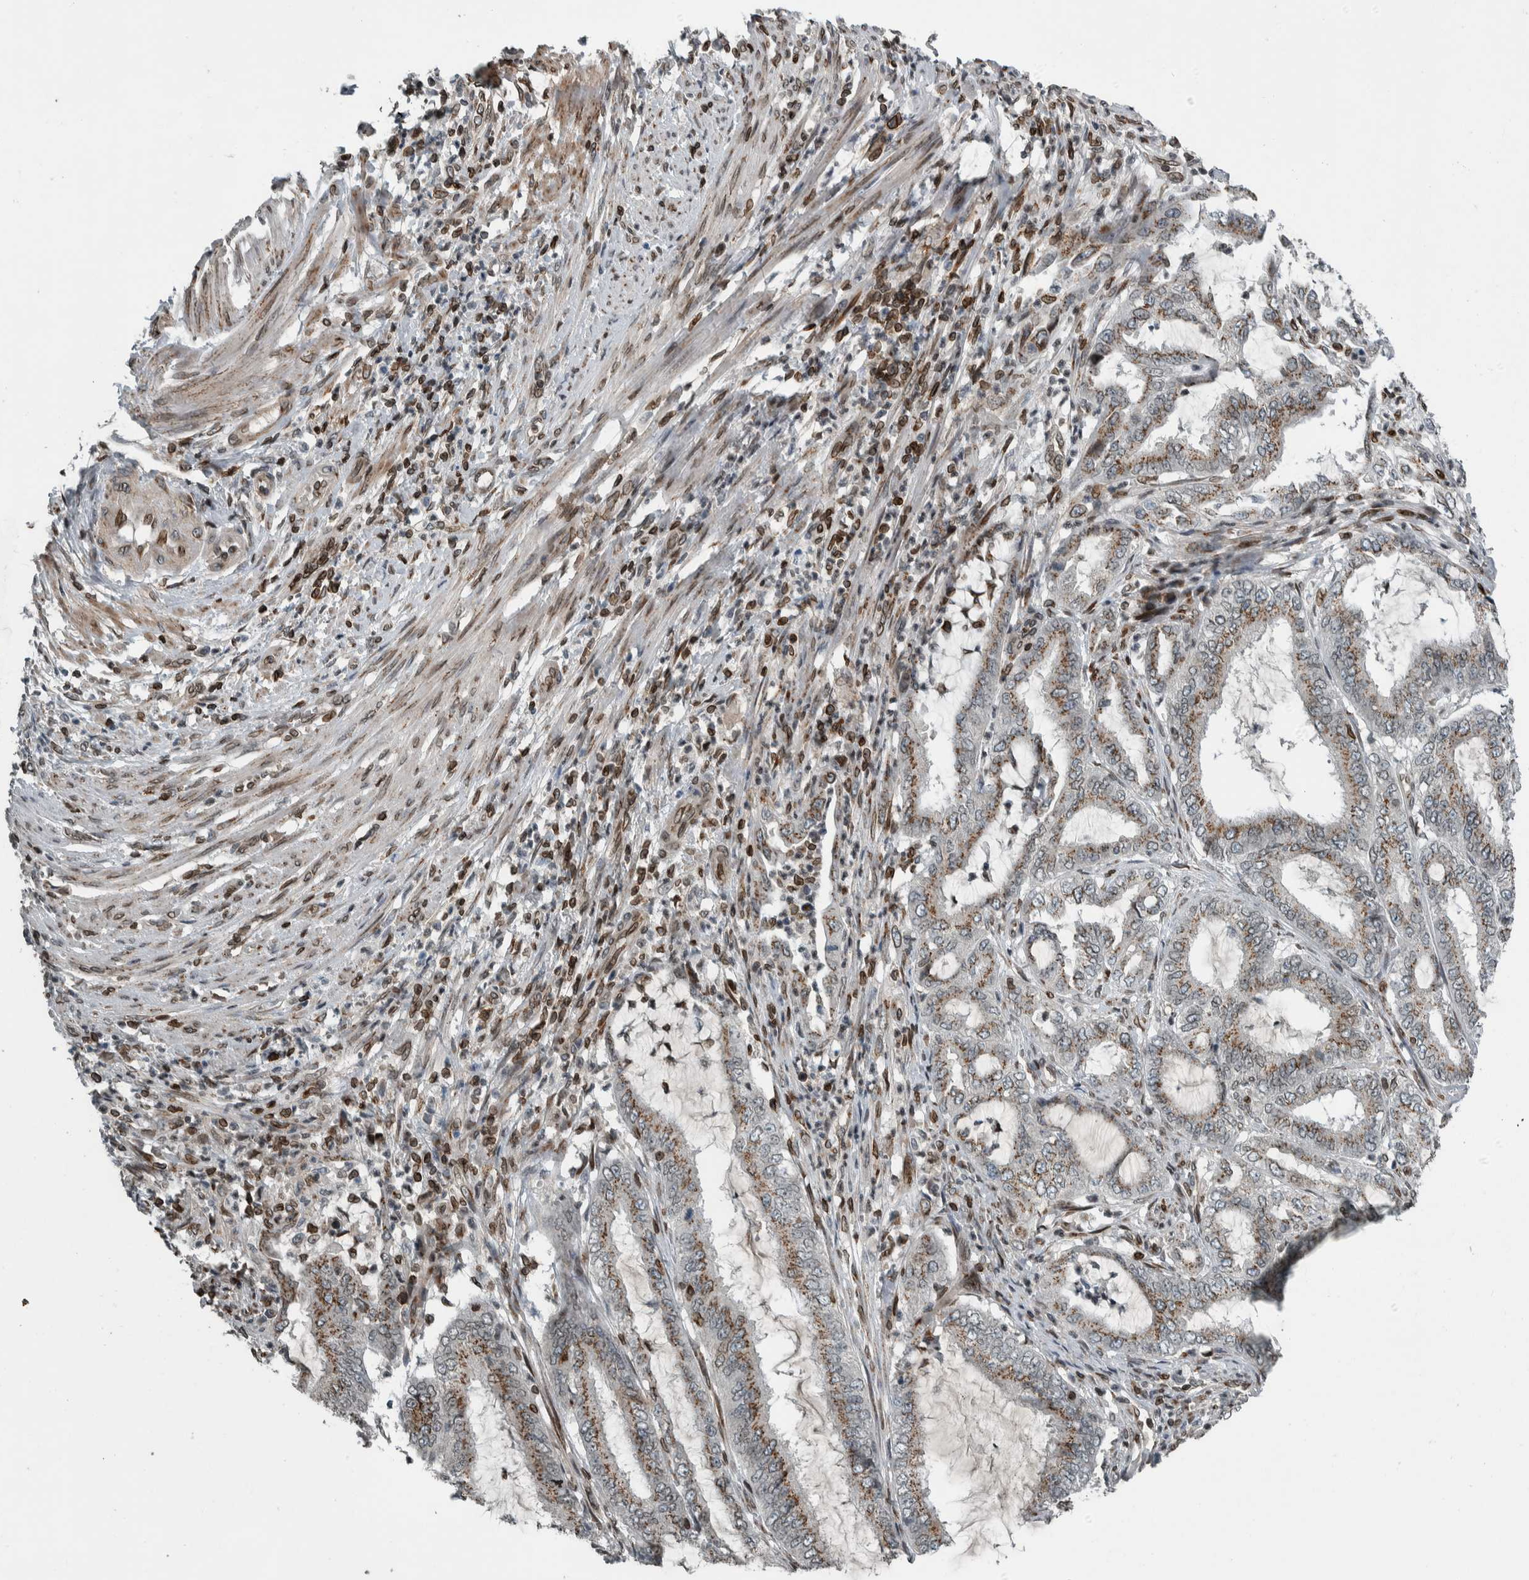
{"staining": {"intensity": "moderate", "quantity": "<25%", "location": "cytoplasmic/membranous"}, "tissue": "endometrial cancer", "cell_type": "Tumor cells", "image_type": "cancer", "snomed": [{"axis": "morphology", "description": "Adenocarcinoma, NOS"}, {"axis": "topography", "description": "Endometrium"}], "caption": "Brown immunohistochemical staining in endometrial adenocarcinoma reveals moderate cytoplasmic/membranous positivity in approximately <25% of tumor cells.", "gene": "FAM135B", "patient": {"sex": "female", "age": 51}}